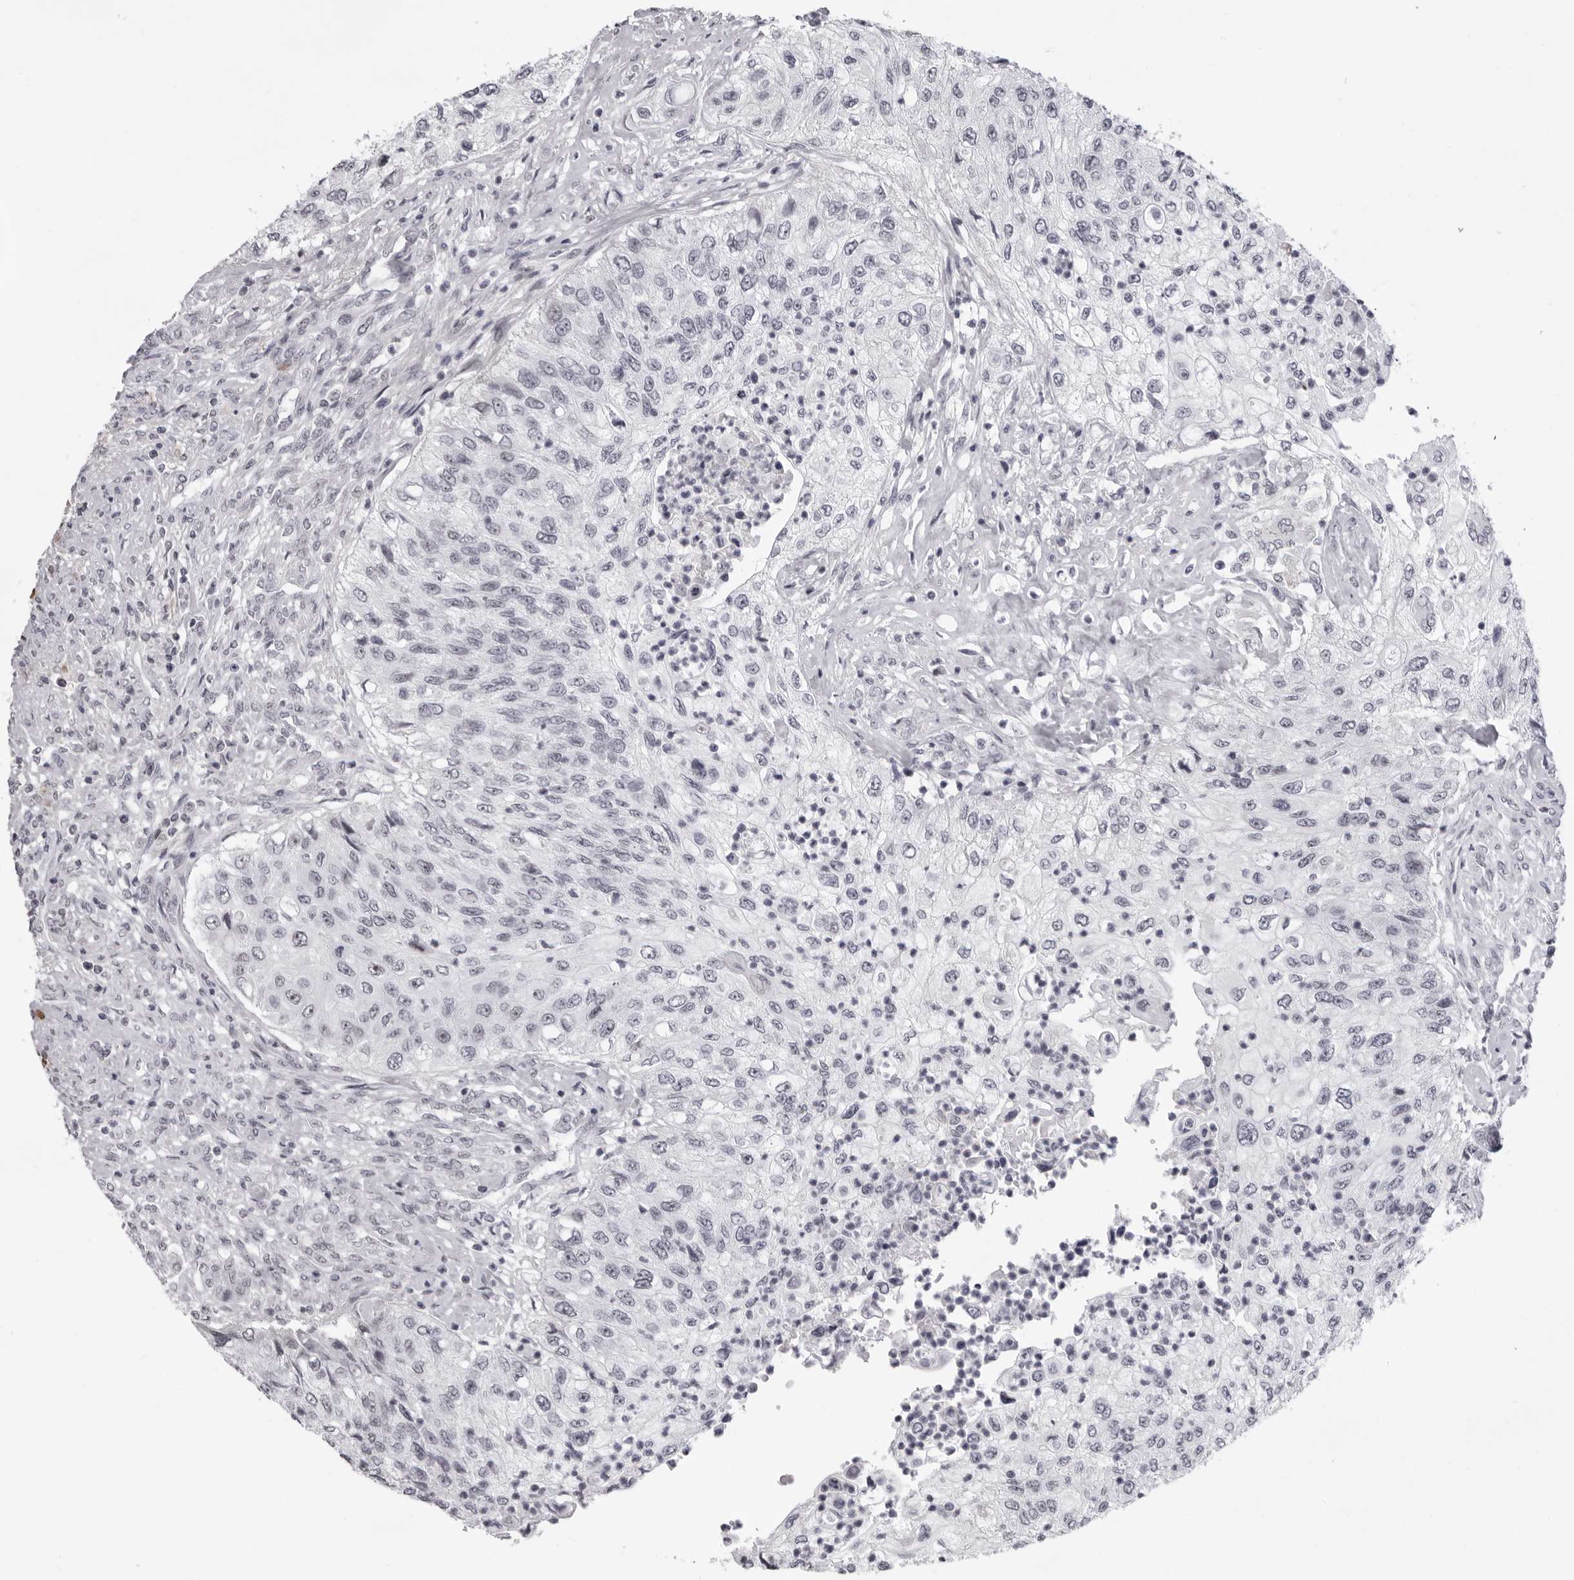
{"staining": {"intensity": "negative", "quantity": "none", "location": "none"}, "tissue": "urothelial cancer", "cell_type": "Tumor cells", "image_type": "cancer", "snomed": [{"axis": "morphology", "description": "Urothelial carcinoma, High grade"}, {"axis": "topography", "description": "Urinary bladder"}], "caption": "A high-resolution histopathology image shows immunohistochemistry staining of urothelial cancer, which exhibits no significant staining in tumor cells.", "gene": "EXOSC10", "patient": {"sex": "female", "age": 60}}